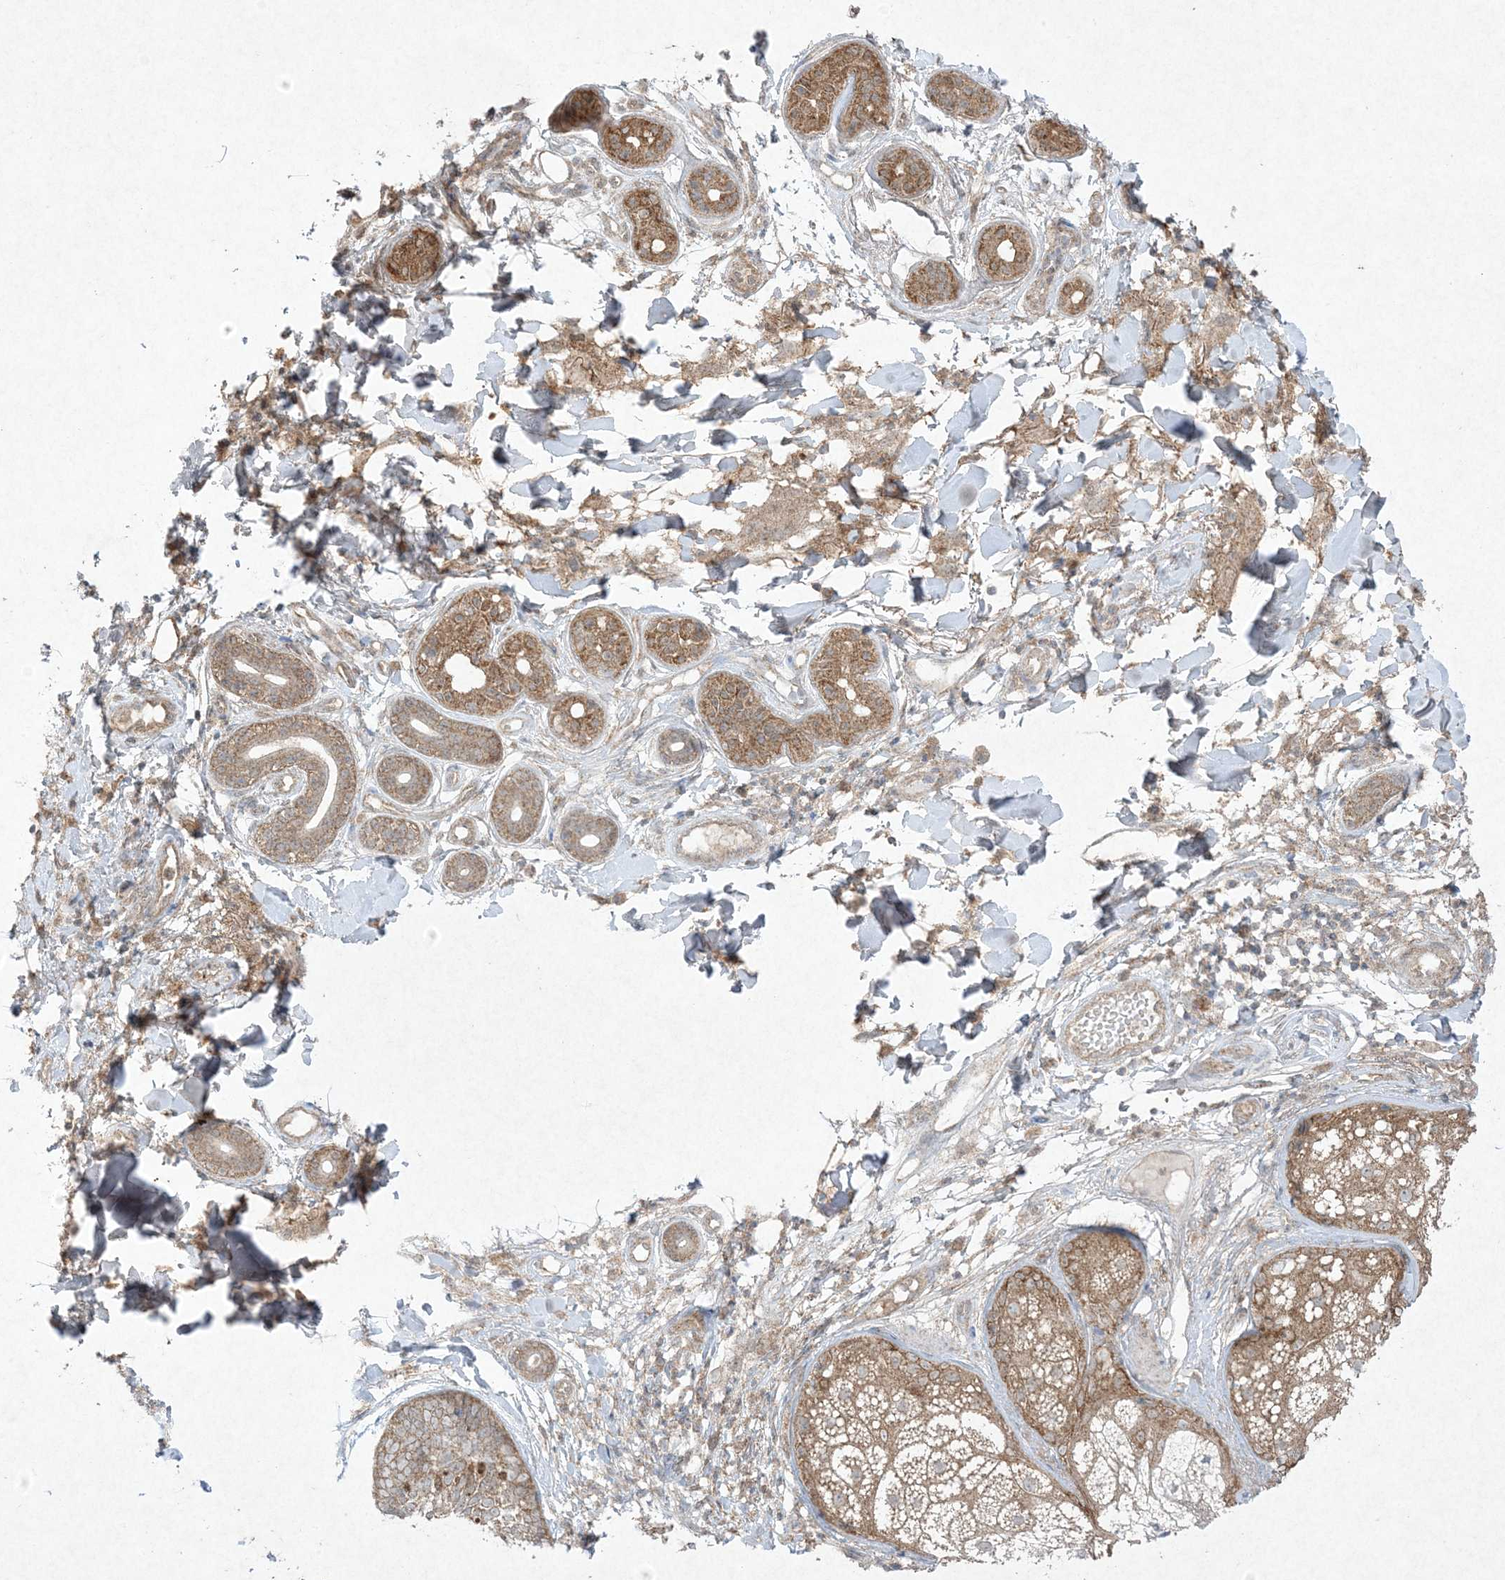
{"staining": {"intensity": "moderate", "quantity": ">75%", "location": "cytoplasmic/membranous"}, "tissue": "skin cancer", "cell_type": "Tumor cells", "image_type": "cancer", "snomed": [{"axis": "morphology", "description": "Basal cell carcinoma"}, {"axis": "topography", "description": "Skin"}], "caption": "An image of human basal cell carcinoma (skin) stained for a protein reveals moderate cytoplasmic/membranous brown staining in tumor cells. (brown staining indicates protein expression, while blue staining denotes nuclei).", "gene": "UBE2C", "patient": {"sex": "male", "age": 85}}